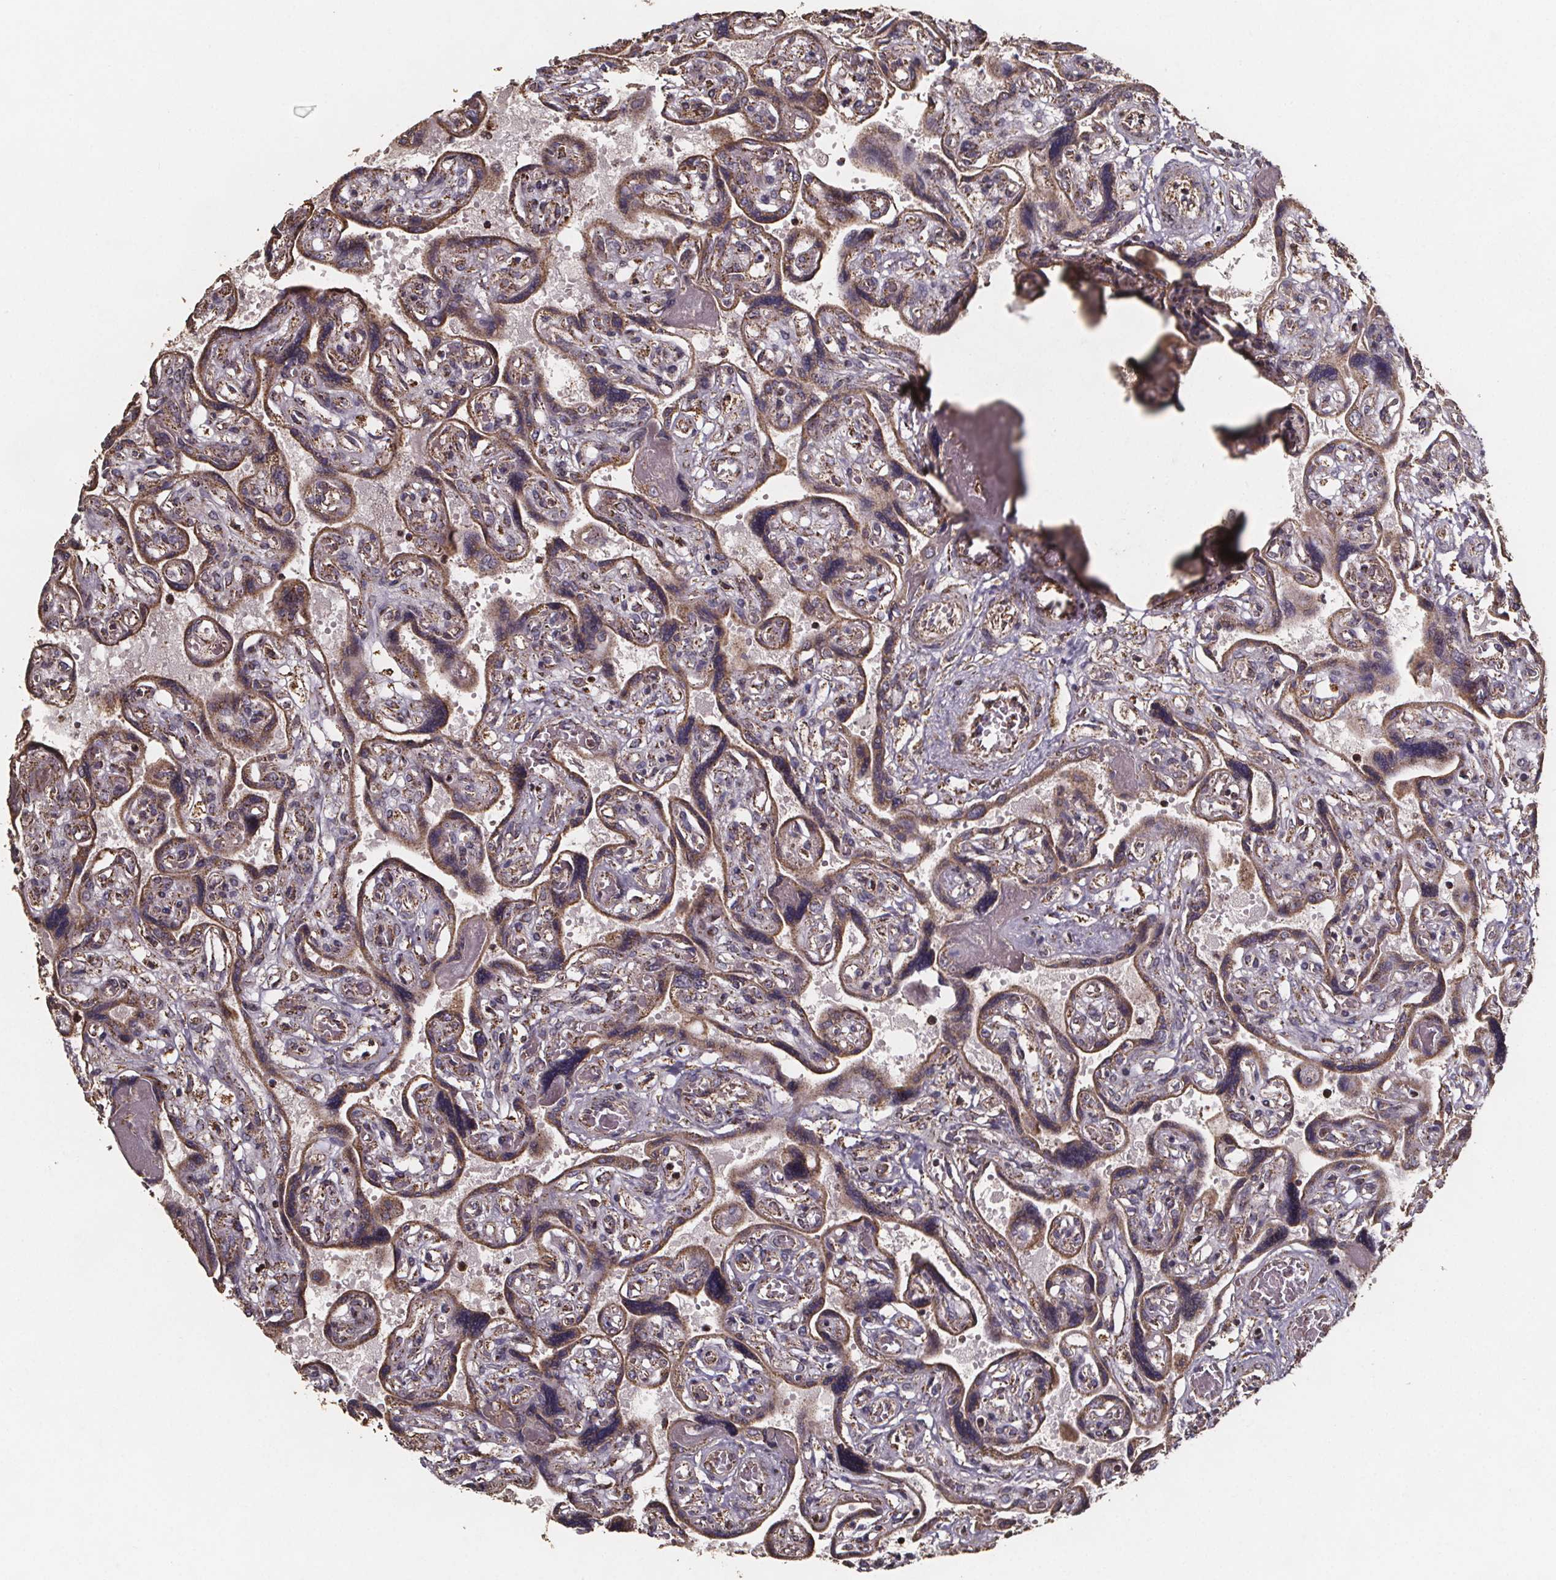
{"staining": {"intensity": "weak", "quantity": ">75%", "location": "cytoplasmic/membranous"}, "tissue": "placenta", "cell_type": "Decidual cells", "image_type": "normal", "snomed": [{"axis": "morphology", "description": "Normal tissue, NOS"}, {"axis": "topography", "description": "Placenta"}], "caption": "High-magnification brightfield microscopy of benign placenta stained with DAB (3,3'-diaminobenzidine) (brown) and counterstained with hematoxylin (blue). decidual cells exhibit weak cytoplasmic/membranous expression is seen in about>75% of cells.", "gene": "SLC35D2", "patient": {"sex": "female", "age": 32}}